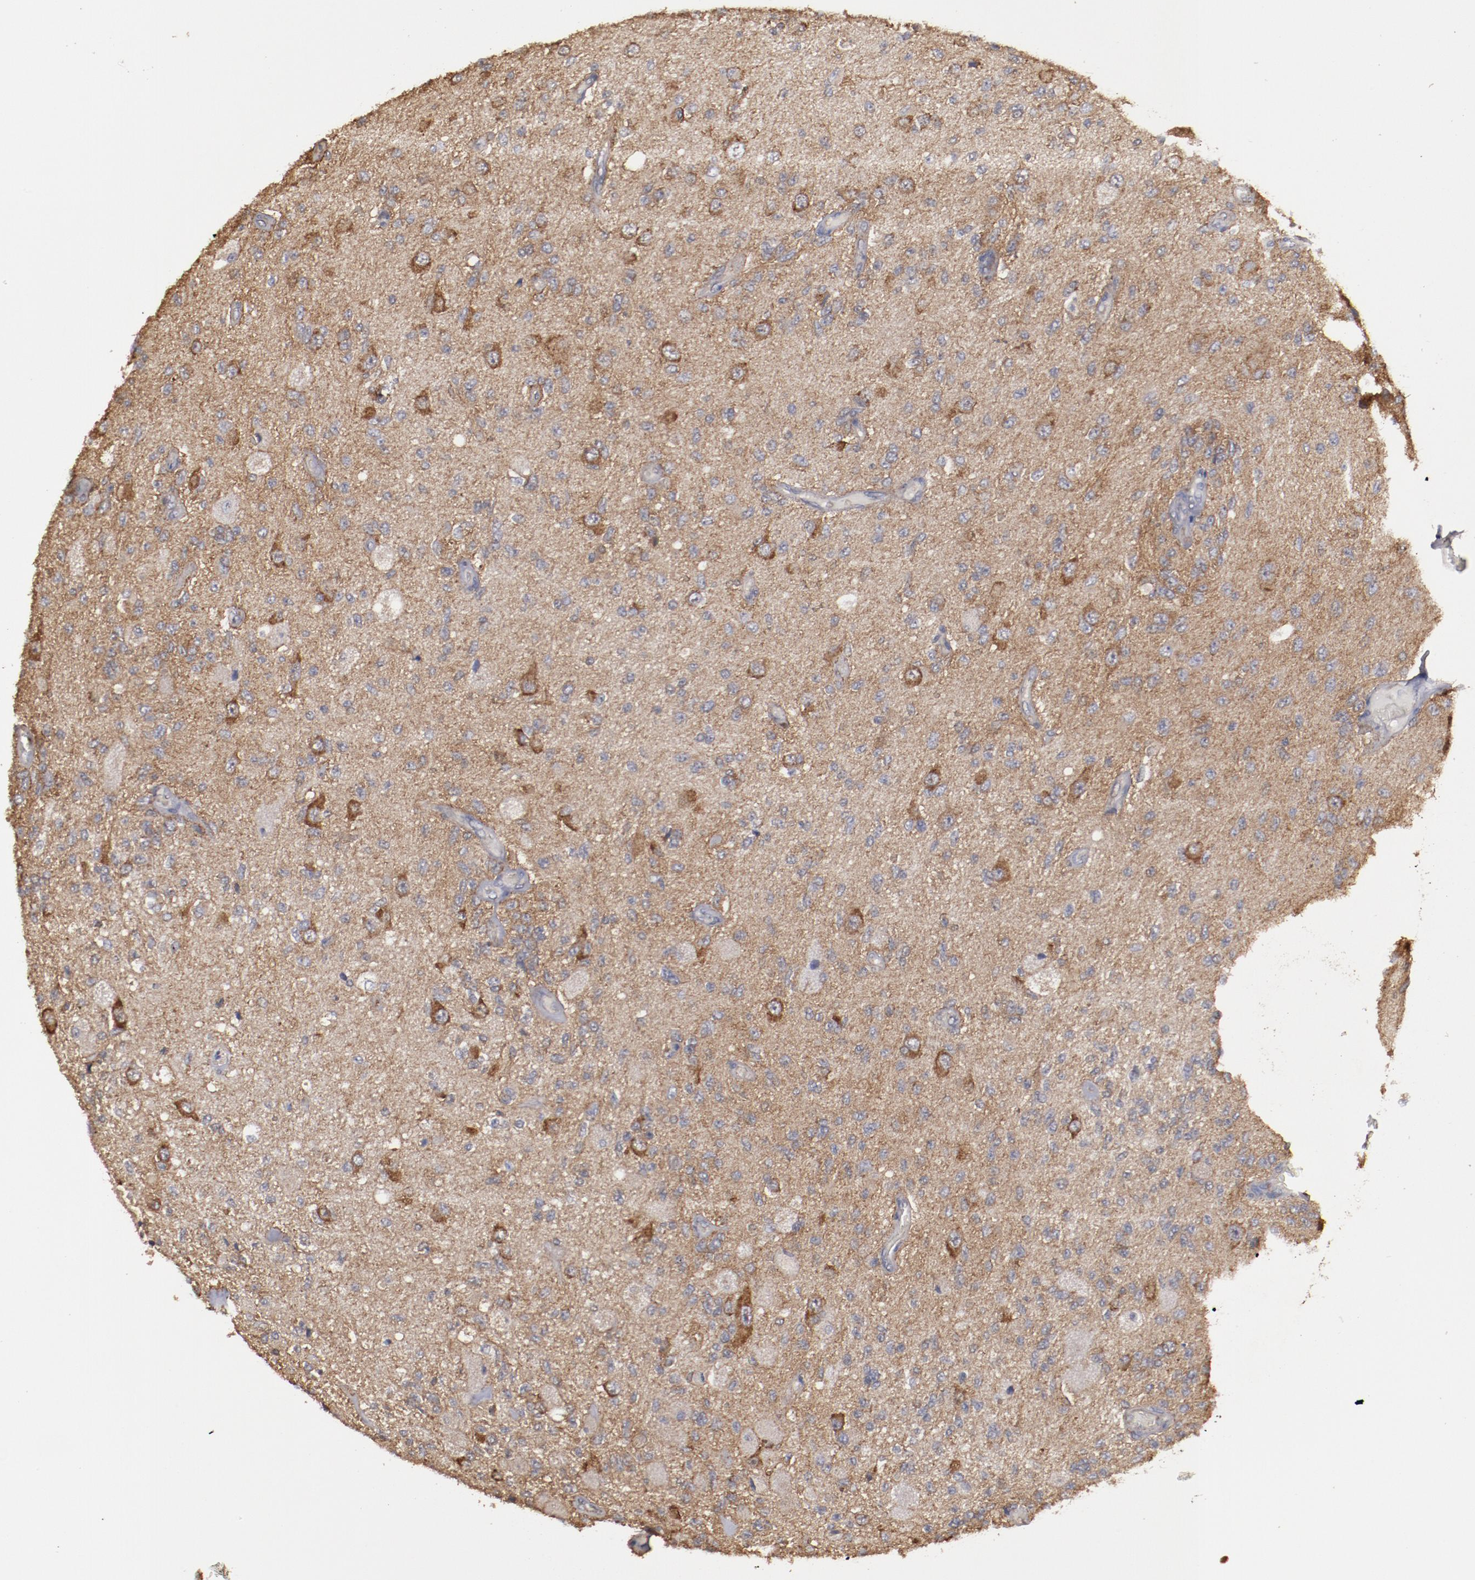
{"staining": {"intensity": "moderate", "quantity": "25%-75%", "location": "cytoplasmic/membranous"}, "tissue": "glioma", "cell_type": "Tumor cells", "image_type": "cancer", "snomed": [{"axis": "morphology", "description": "Normal tissue, NOS"}, {"axis": "morphology", "description": "Glioma, malignant, High grade"}, {"axis": "topography", "description": "Cerebral cortex"}], "caption": "Malignant high-grade glioma was stained to show a protein in brown. There is medium levels of moderate cytoplasmic/membranous expression in about 25%-75% of tumor cells.", "gene": "RPS4Y1", "patient": {"sex": "male", "age": 77}}